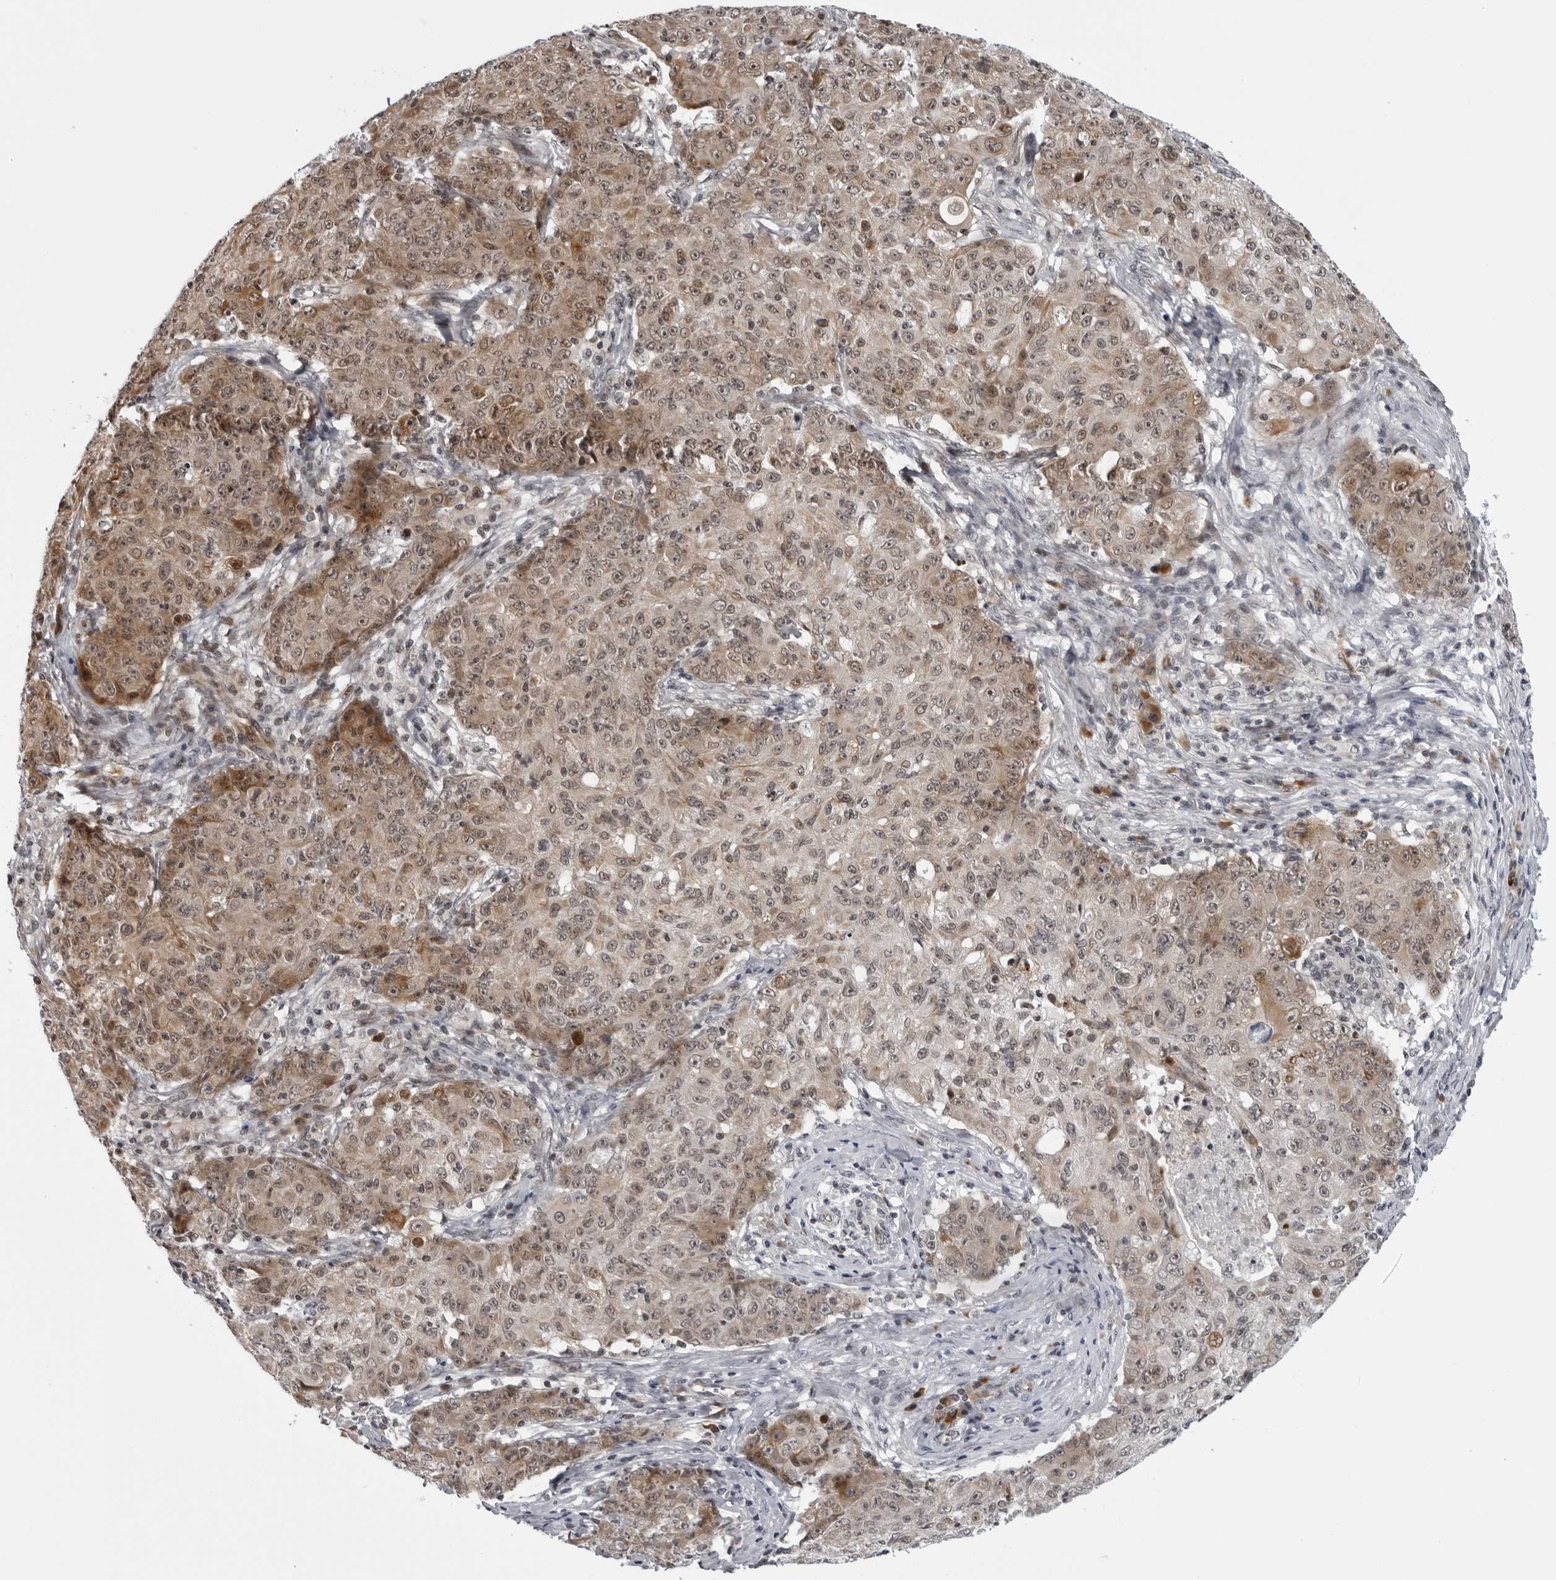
{"staining": {"intensity": "moderate", "quantity": ">75%", "location": "cytoplasmic/membranous,nuclear"}, "tissue": "ovarian cancer", "cell_type": "Tumor cells", "image_type": "cancer", "snomed": [{"axis": "morphology", "description": "Carcinoma, endometroid"}, {"axis": "topography", "description": "Ovary"}], "caption": "There is medium levels of moderate cytoplasmic/membranous and nuclear expression in tumor cells of ovarian cancer (endometroid carcinoma), as demonstrated by immunohistochemical staining (brown color).", "gene": "GCSAML", "patient": {"sex": "female", "age": 42}}